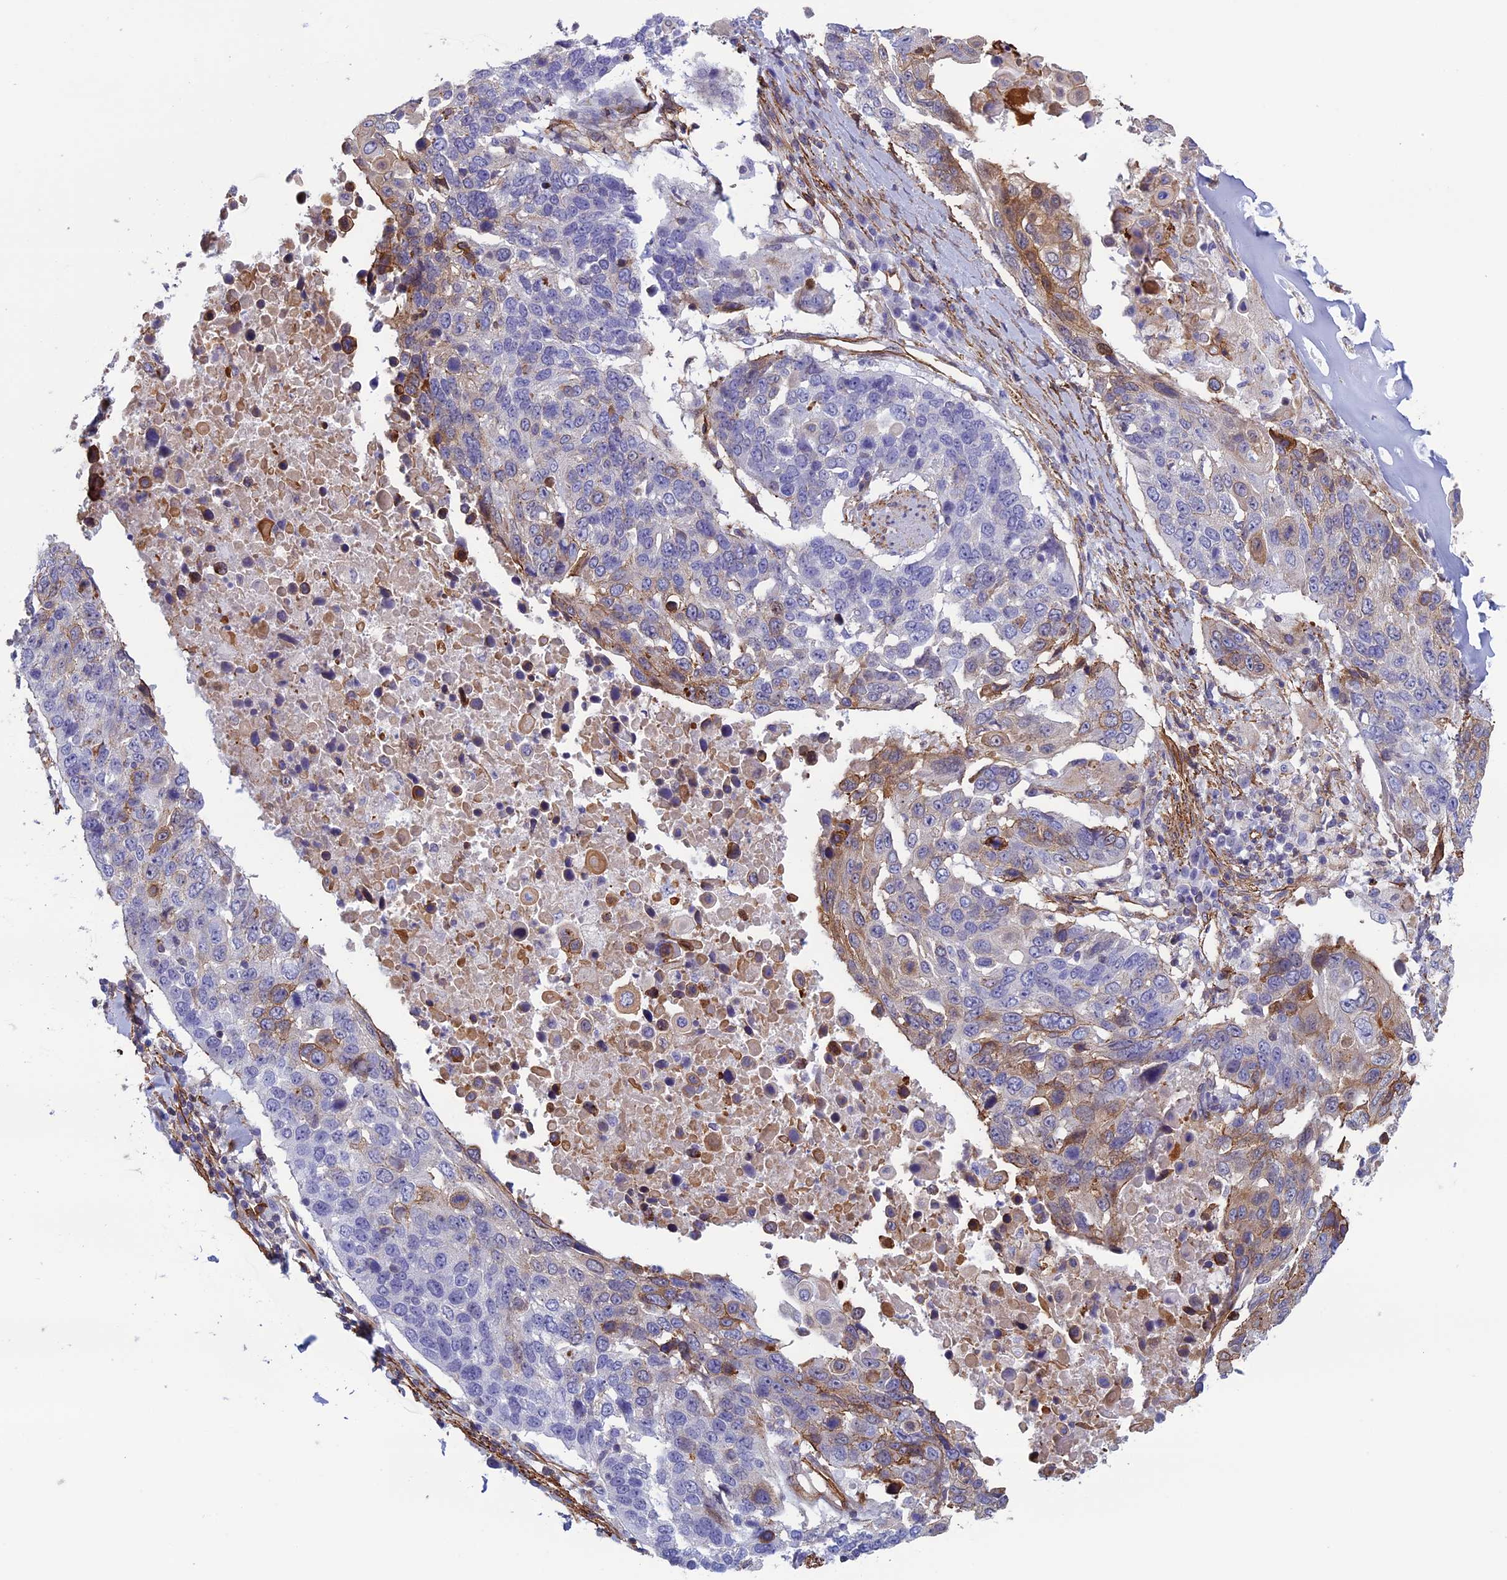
{"staining": {"intensity": "moderate", "quantity": "<25%", "location": "cytoplasmic/membranous"}, "tissue": "lung cancer", "cell_type": "Tumor cells", "image_type": "cancer", "snomed": [{"axis": "morphology", "description": "Squamous cell carcinoma, NOS"}, {"axis": "topography", "description": "Lung"}], "caption": "Immunohistochemical staining of human lung cancer (squamous cell carcinoma) shows low levels of moderate cytoplasmic/membranous expression in about <25% of tumor cells.", "gene": "ANGPTL2", "patient": {"sex": "male", "age": 66}}